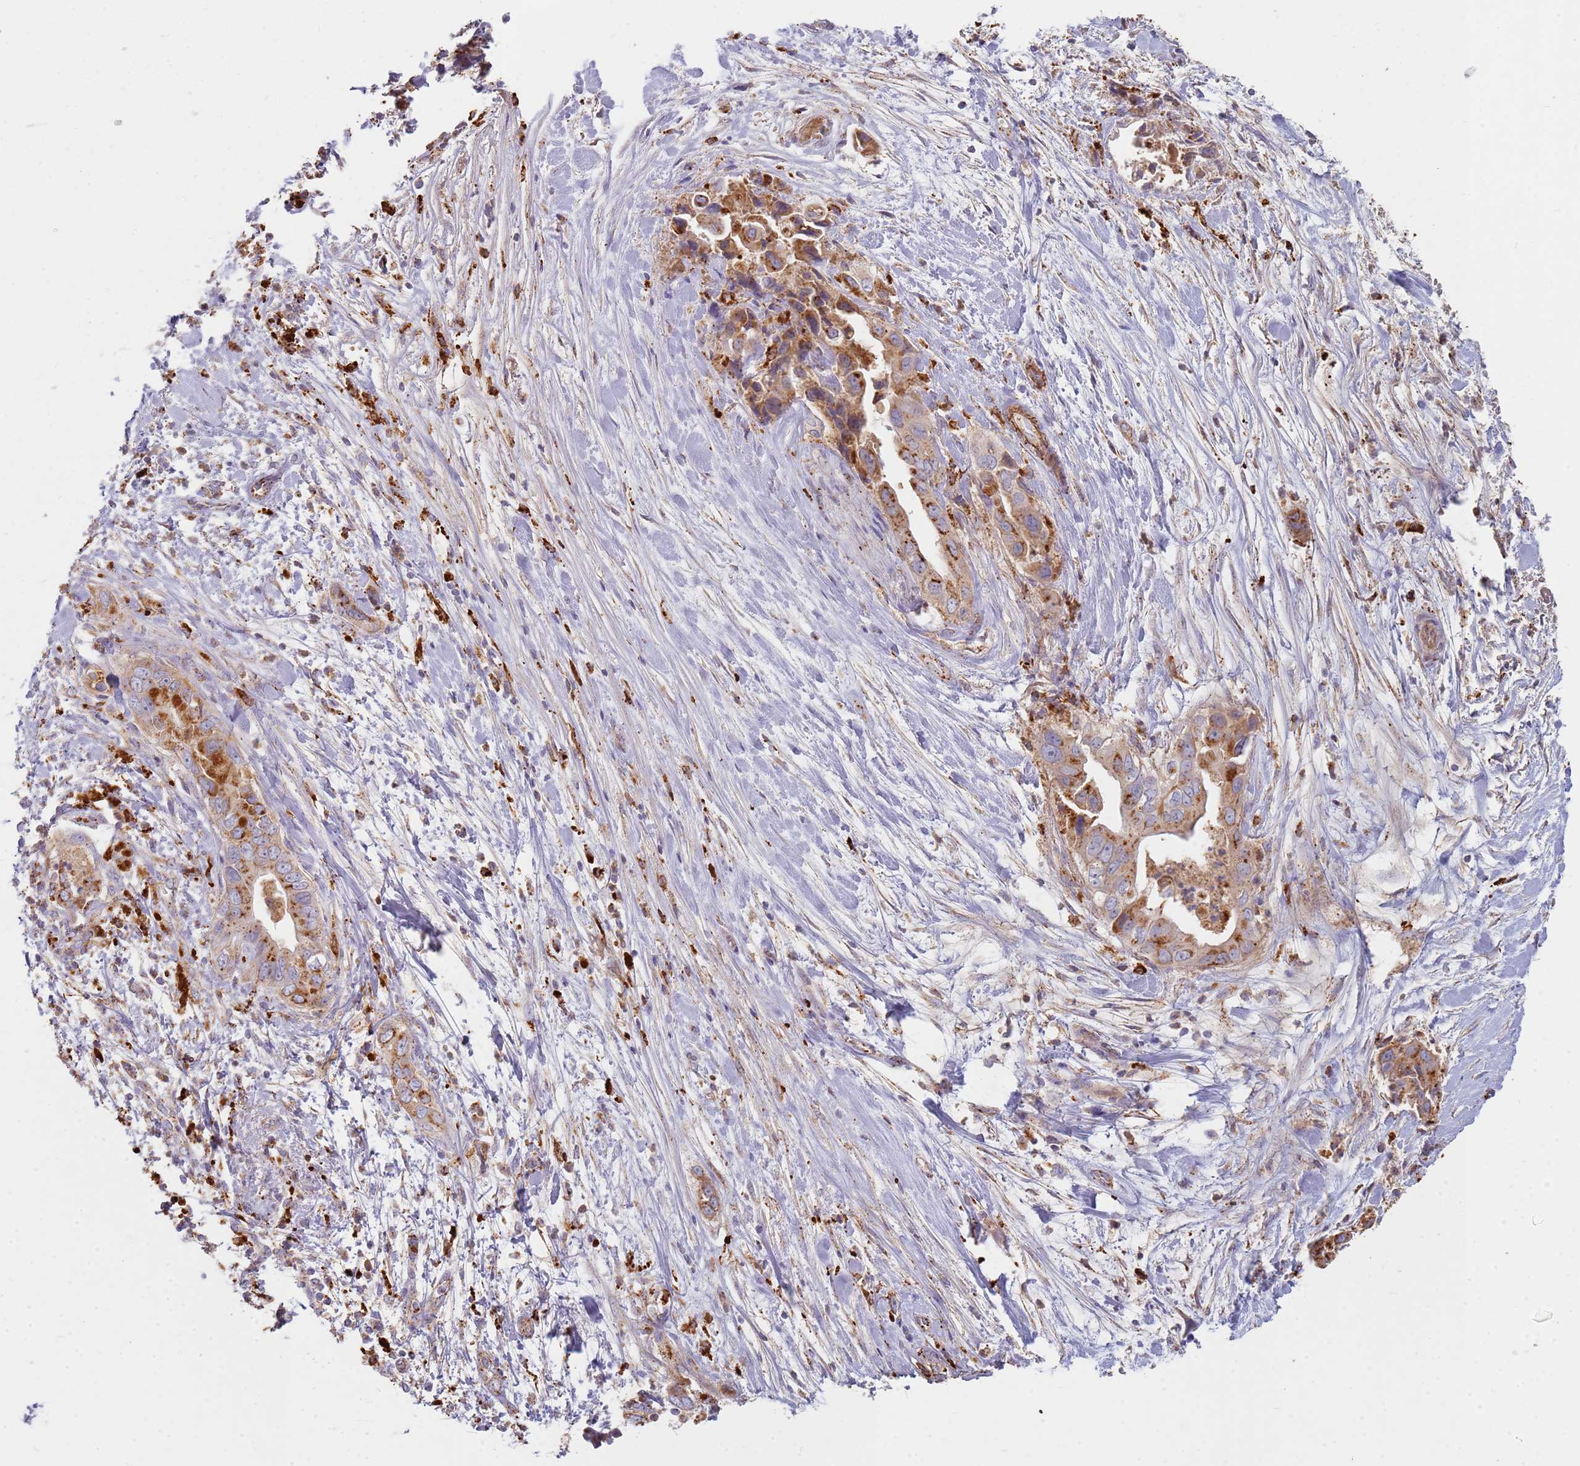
{"staining": {"intensity": "moderate", "quantity": ">75%", "location": "cytoplasmic/membranous"}, "tissue": "pancreatic cancer", "cell_type": "Tumor cells", "image_type": "cancer", "snomed": [{"axis": "morphology", "description": "Adenocarcinoma, NOS"}, {"axis": "topography", "description": "Pancreas"}], "caption": "Adenocarcinoma (pancreatic) stained with immunohistochemistry displays moderate cytoplasmic/membranous positivity in approximately >75% of tumor cells.", "gene": "TMEM229B", "patient": {"sex": "female", "age": 78}}